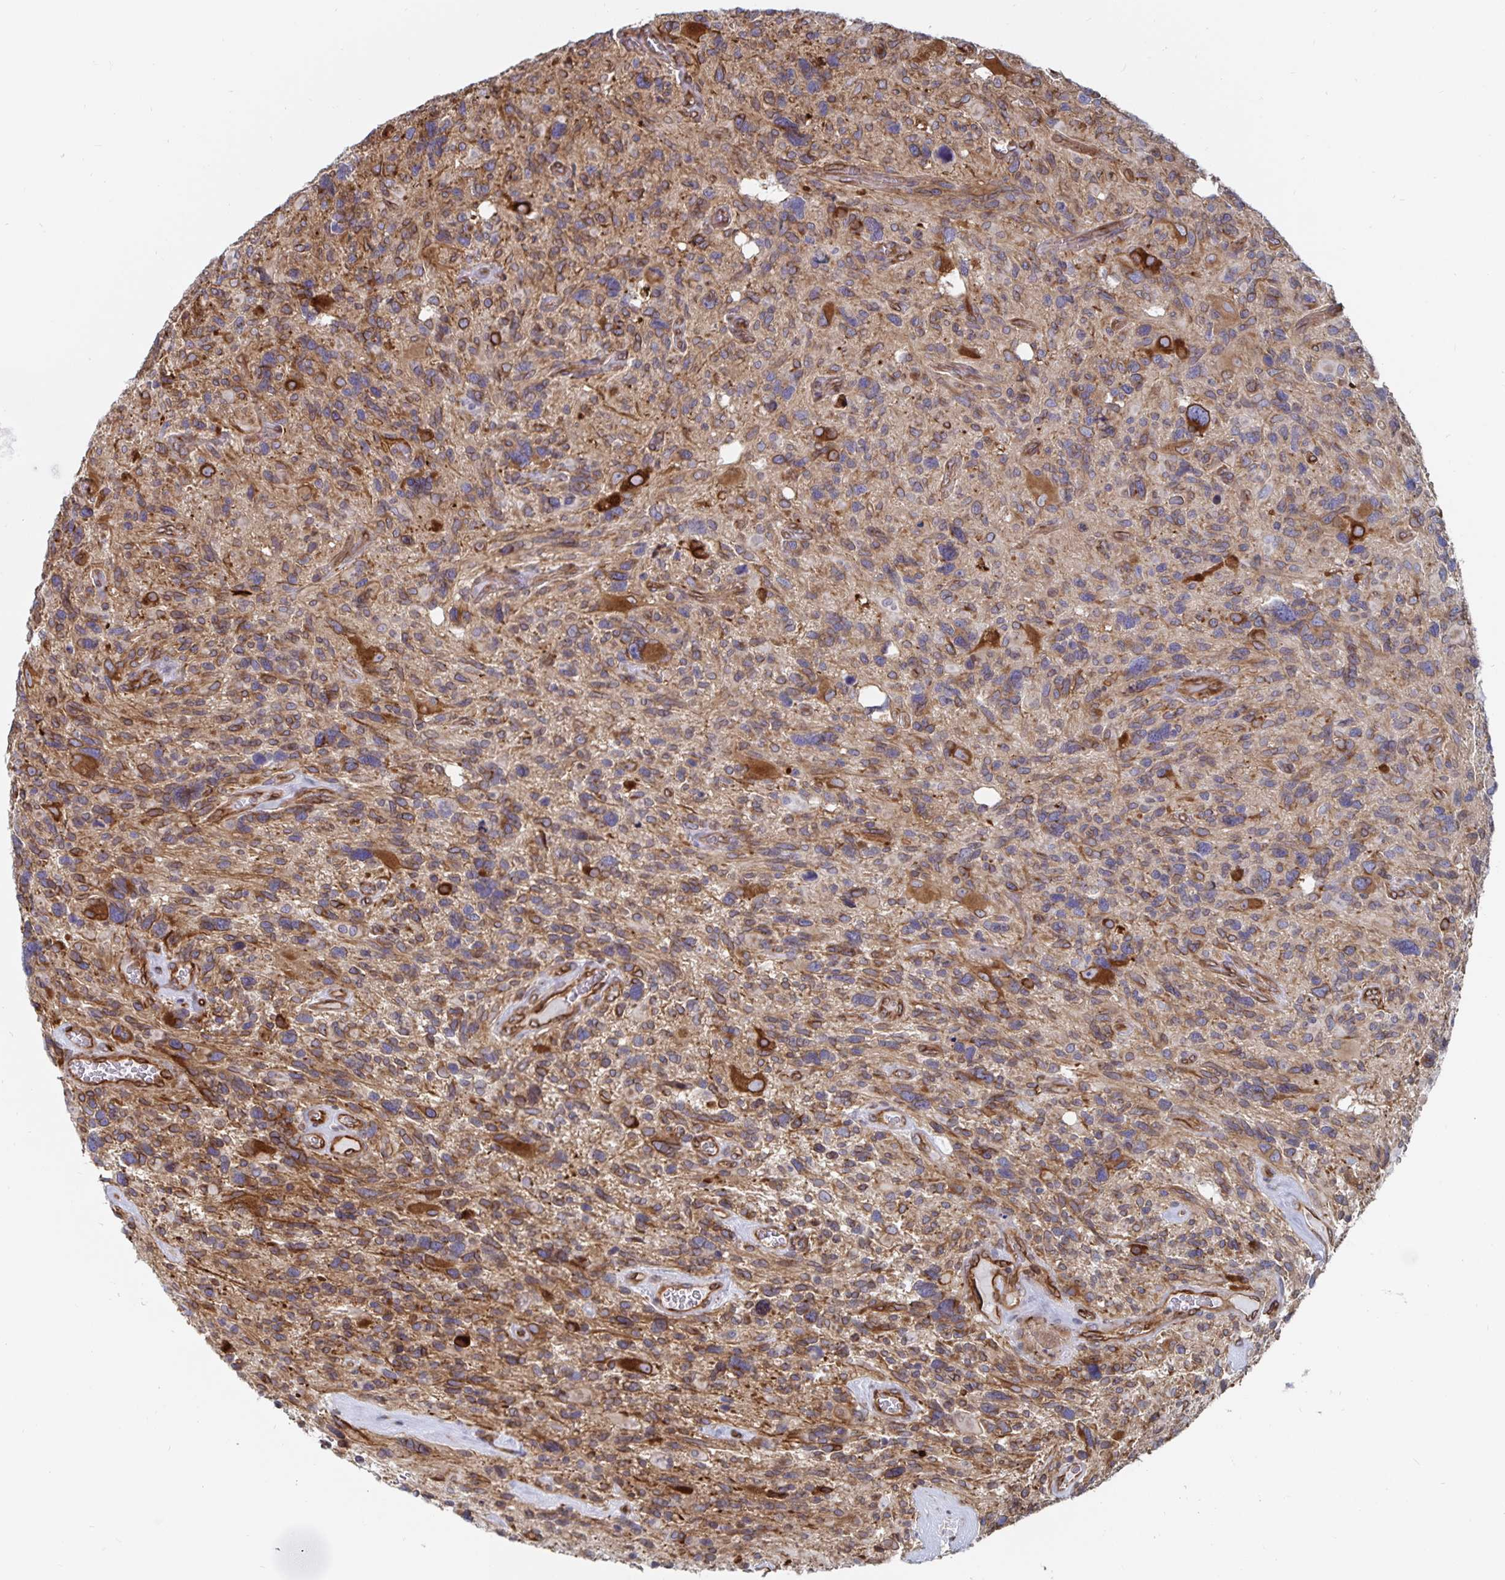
{"staining": {"intensity": "moderate", "quantity": "25%-75%", "location": "cytoplasmic/membranous"}, "tissue": "glioma", "cell_type": "Tumor cells", "image_type": "cancer", "snomed": [{"axis": "morphology", "description": "Glioma, malignant, High grade"}, {"axis": "topography", "description": "Brain"}], "caption": "IHC micrograph of neoplastic tissue: malignant high-grade glioma stained using IHC shows medium levels of moderate protein expression localized specifically in the cytoplasmic/membranous of tumor cells, appearing as a cytoplasmic/membranous brown color.", "gene": "BCAP29", "patient": {"sex": "male", "age": 49}}